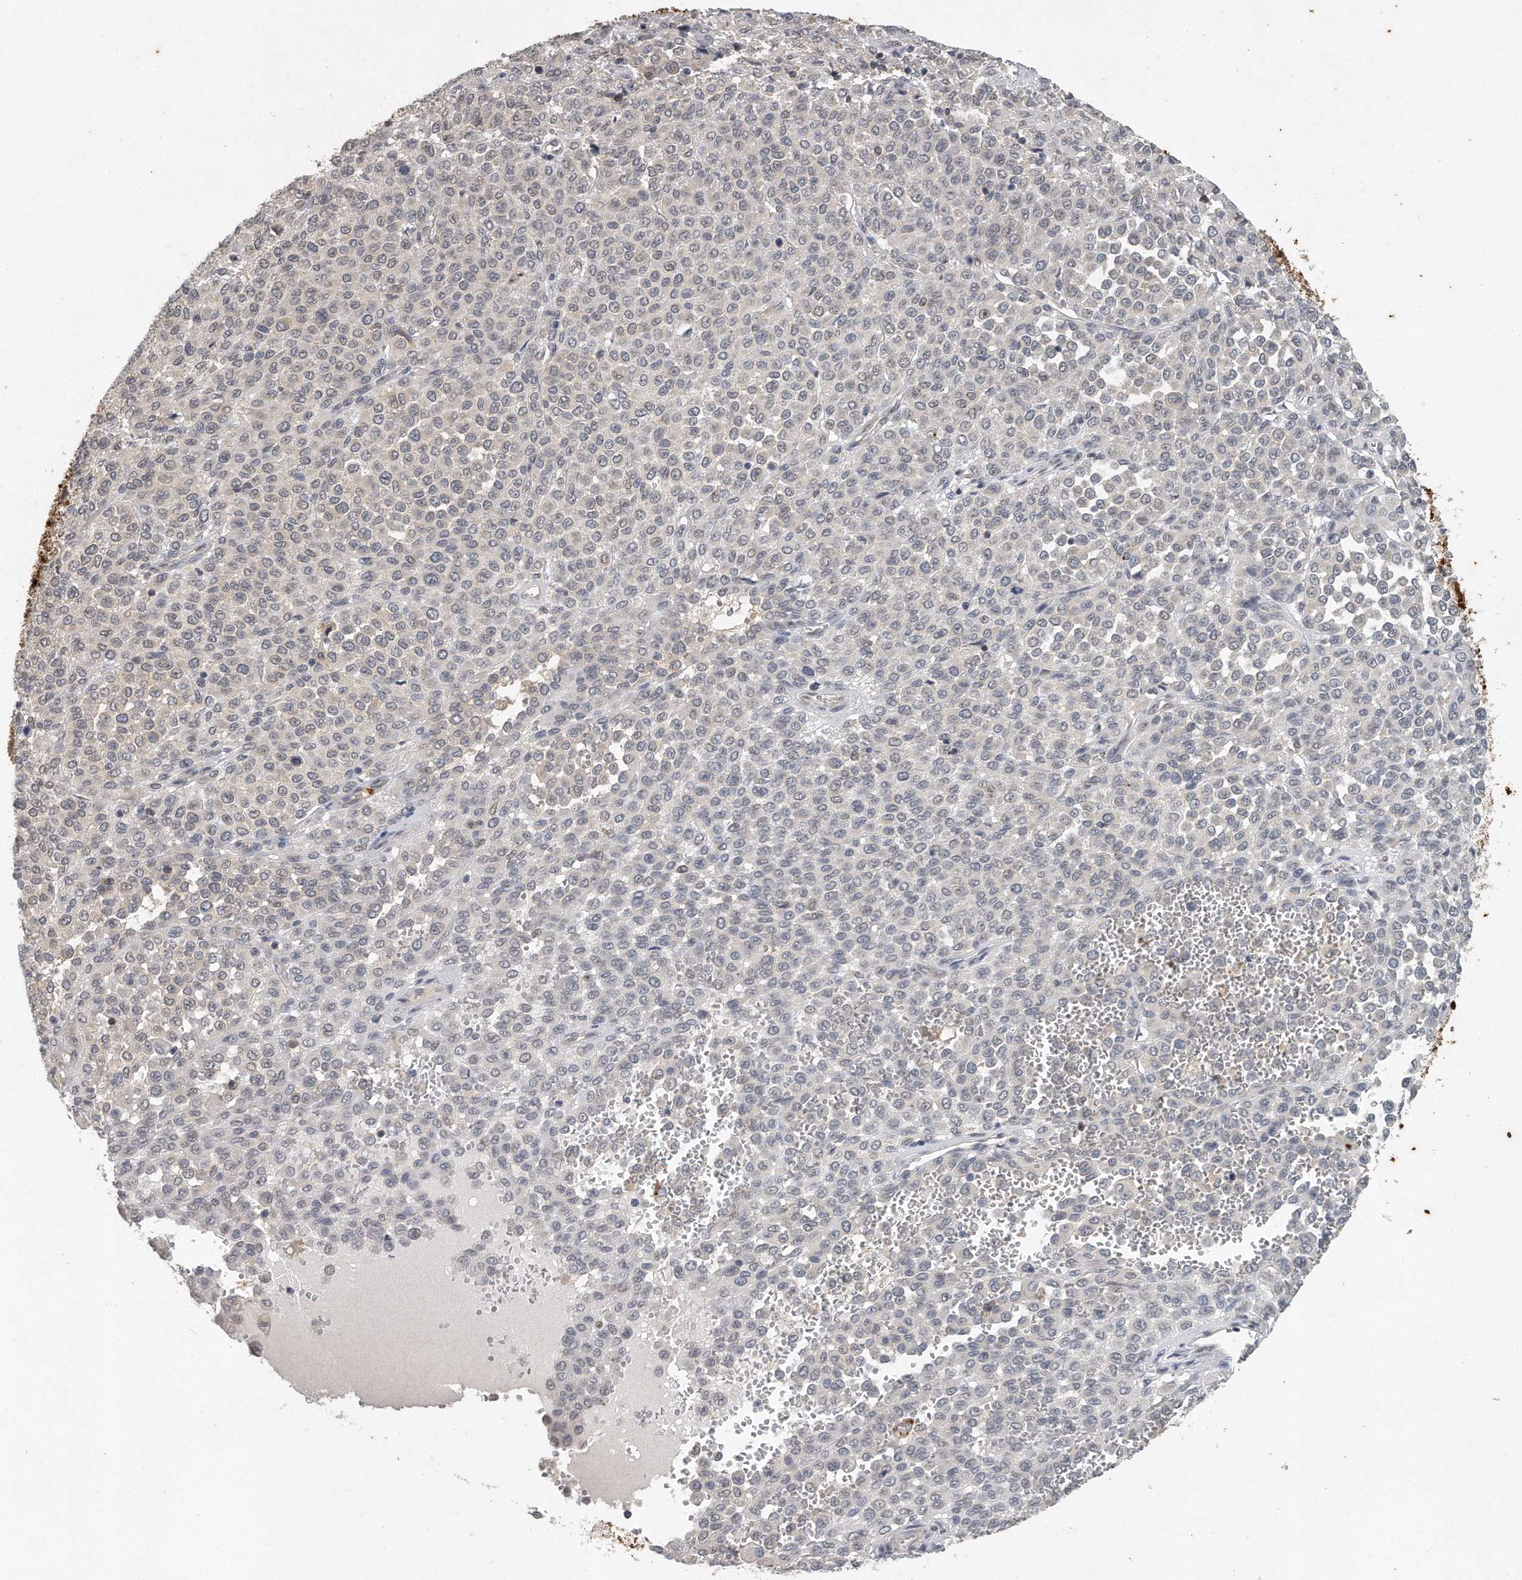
{"staining": {"intensity": "negative", "quantity": "none", "location": "none"}, "tissue": "melanoma", "cell_type": "Tumor cells", "image_type": "cancer", "snomed": [{"axis": "morphology", "description": "Malignant melanoma, Metastatic site"}, {"axis": "topography", "description": "Pancreas"}], "caption": "Tumor cells show no significant positivity in malignant melanoma (metastatic site). Brightfield microscopy of immunohistochemistry (IHC) stained with DAB (brown) and hematoxylin (blue), captured at high magnification.", "gene": "CAMK1", "patient": {"sex": "female", "age": 30}}